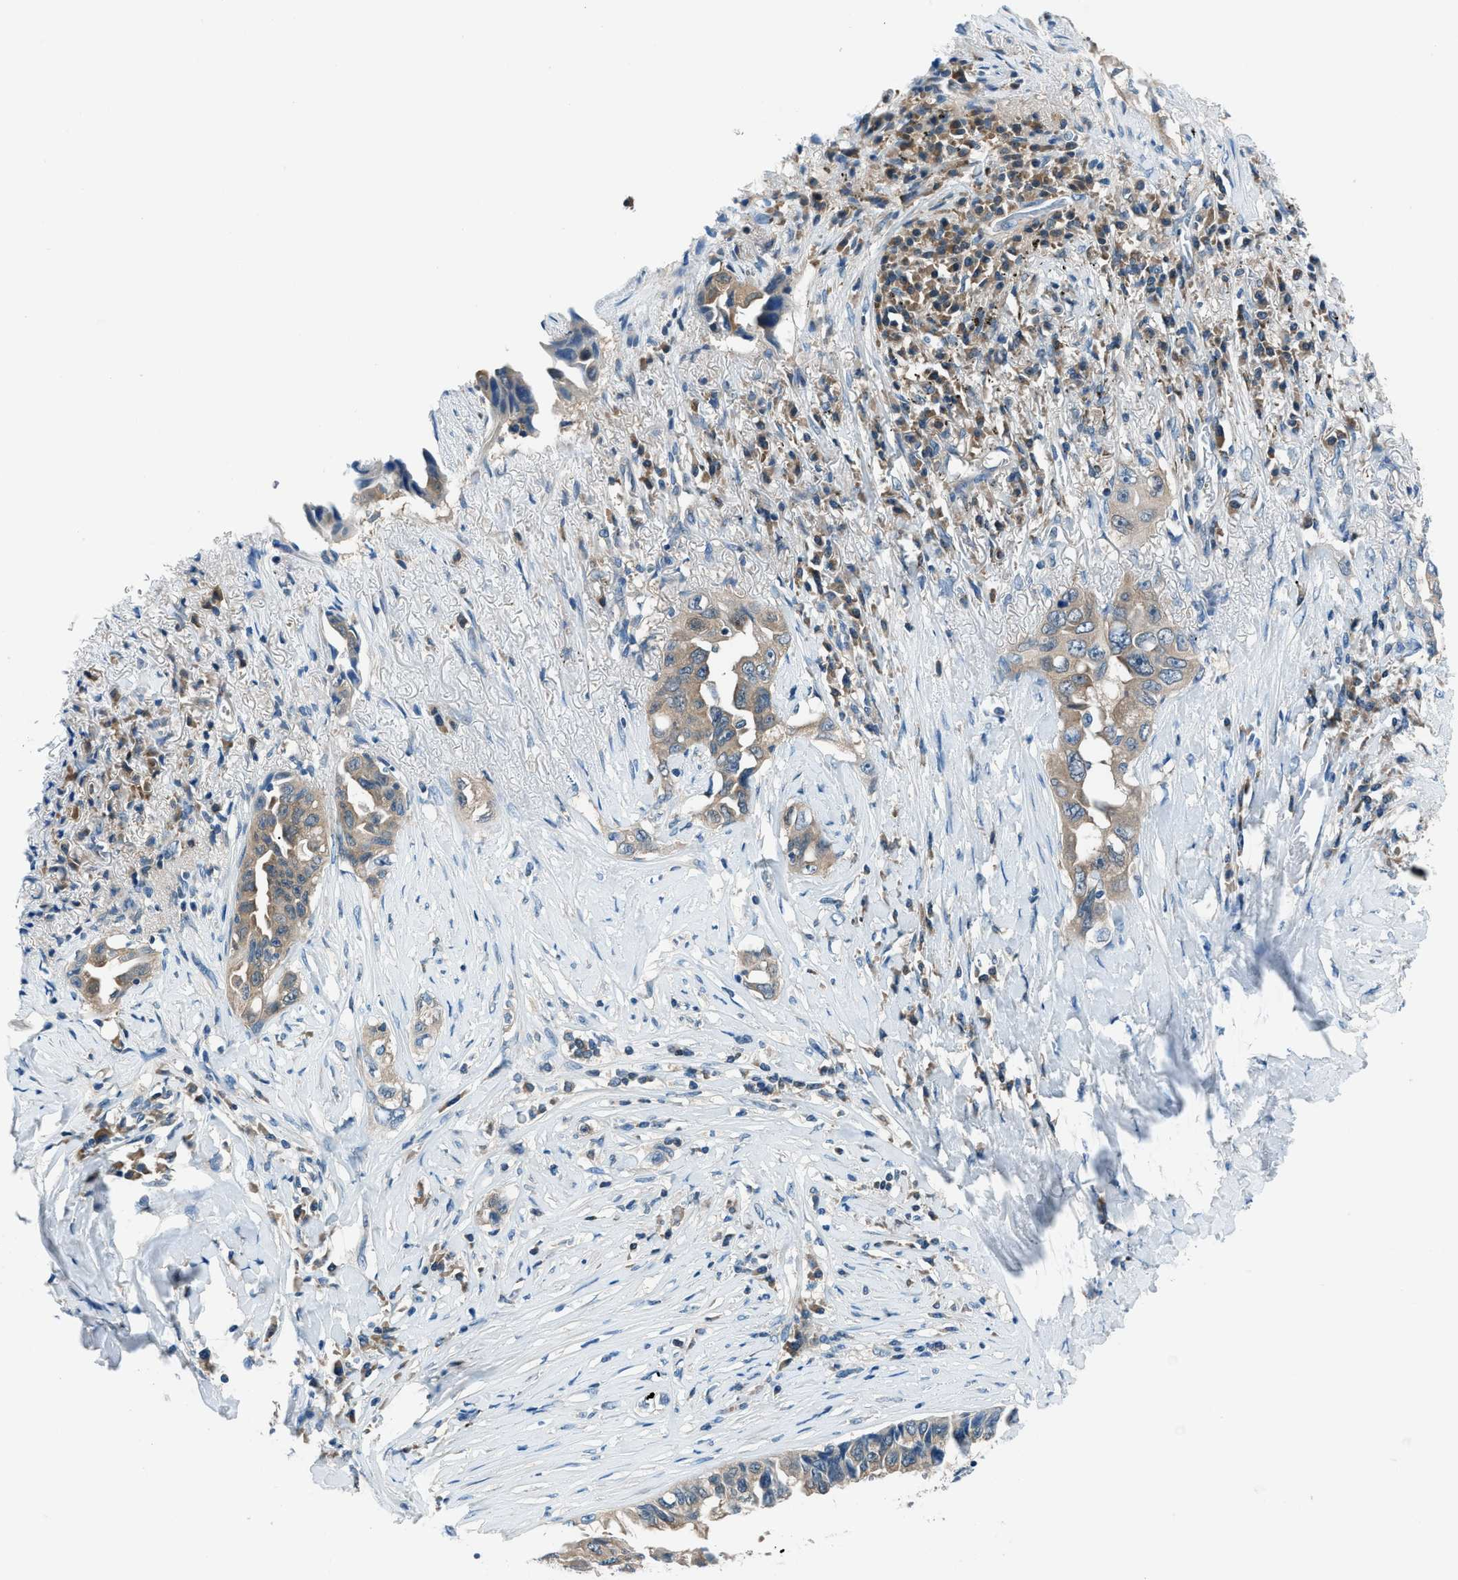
{"staining": {"intensity": "weak", "quantity": "25%-75%", "location": "cytoplasmic/membranous"}, "tissue": "lung cancer", "cell_type": "Tumor cells", "image_type": "cancer", "snomed": [{"axis": "morphology", "description": "Adenocarcinoma, NOS"}, {"axis": "topography", "description": "Lung"}], "caption": "A micrograph showing weak cytoplasmic/membranous staining in about 25%-75% of tumor cells in lung adenocarcinoma, as visualized by brown immunohistochemical staining.", "gene": "ACP1", "patient": {"sex": "female", "age": 51}}